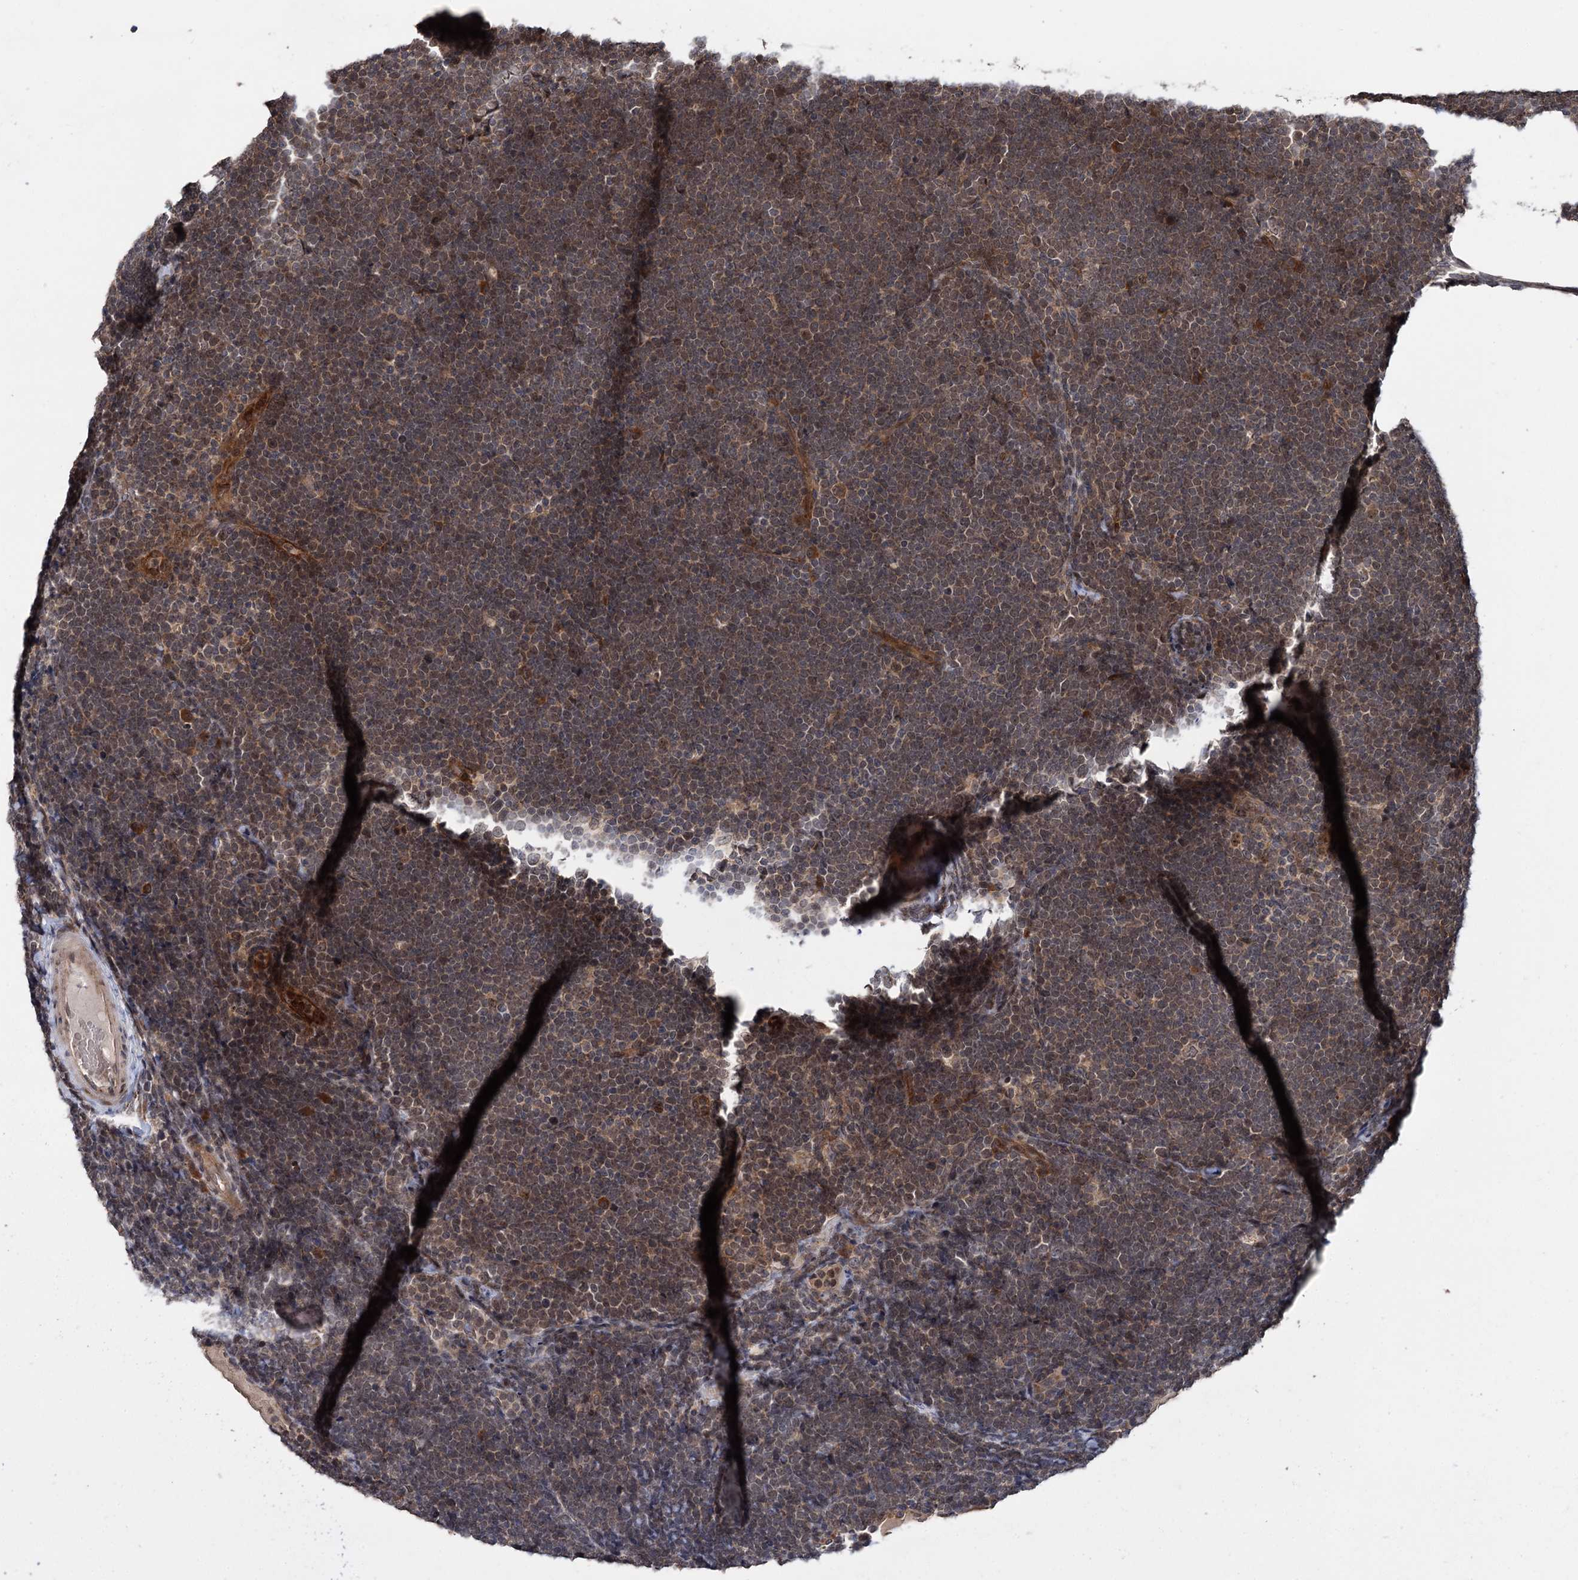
{"staining": {"intensity": "moderate", "quantity": "25%-75%", "location": "cytoplasmic/membranous,nuclear"}, "tissue": "lymphoma", "cell_type": "Tumor cells", "image_type": "cancer", "snomed": [{"axis": "morphology", "description": "Malignant lymphoma, non-Hodgkin's type, High grade"}, {"axis": "topography", "description": "Lymph node"}], "caption": "A histopathology image of malignant lymphoma, non-Hodgkin's type (high-grade) stained for a protein demonstrates moderate cytoplasmic/membranous and nuclear brown staining in tumor cells.", "gene": "KANSL2", "patient": {"sex": "male", "age": 13}}